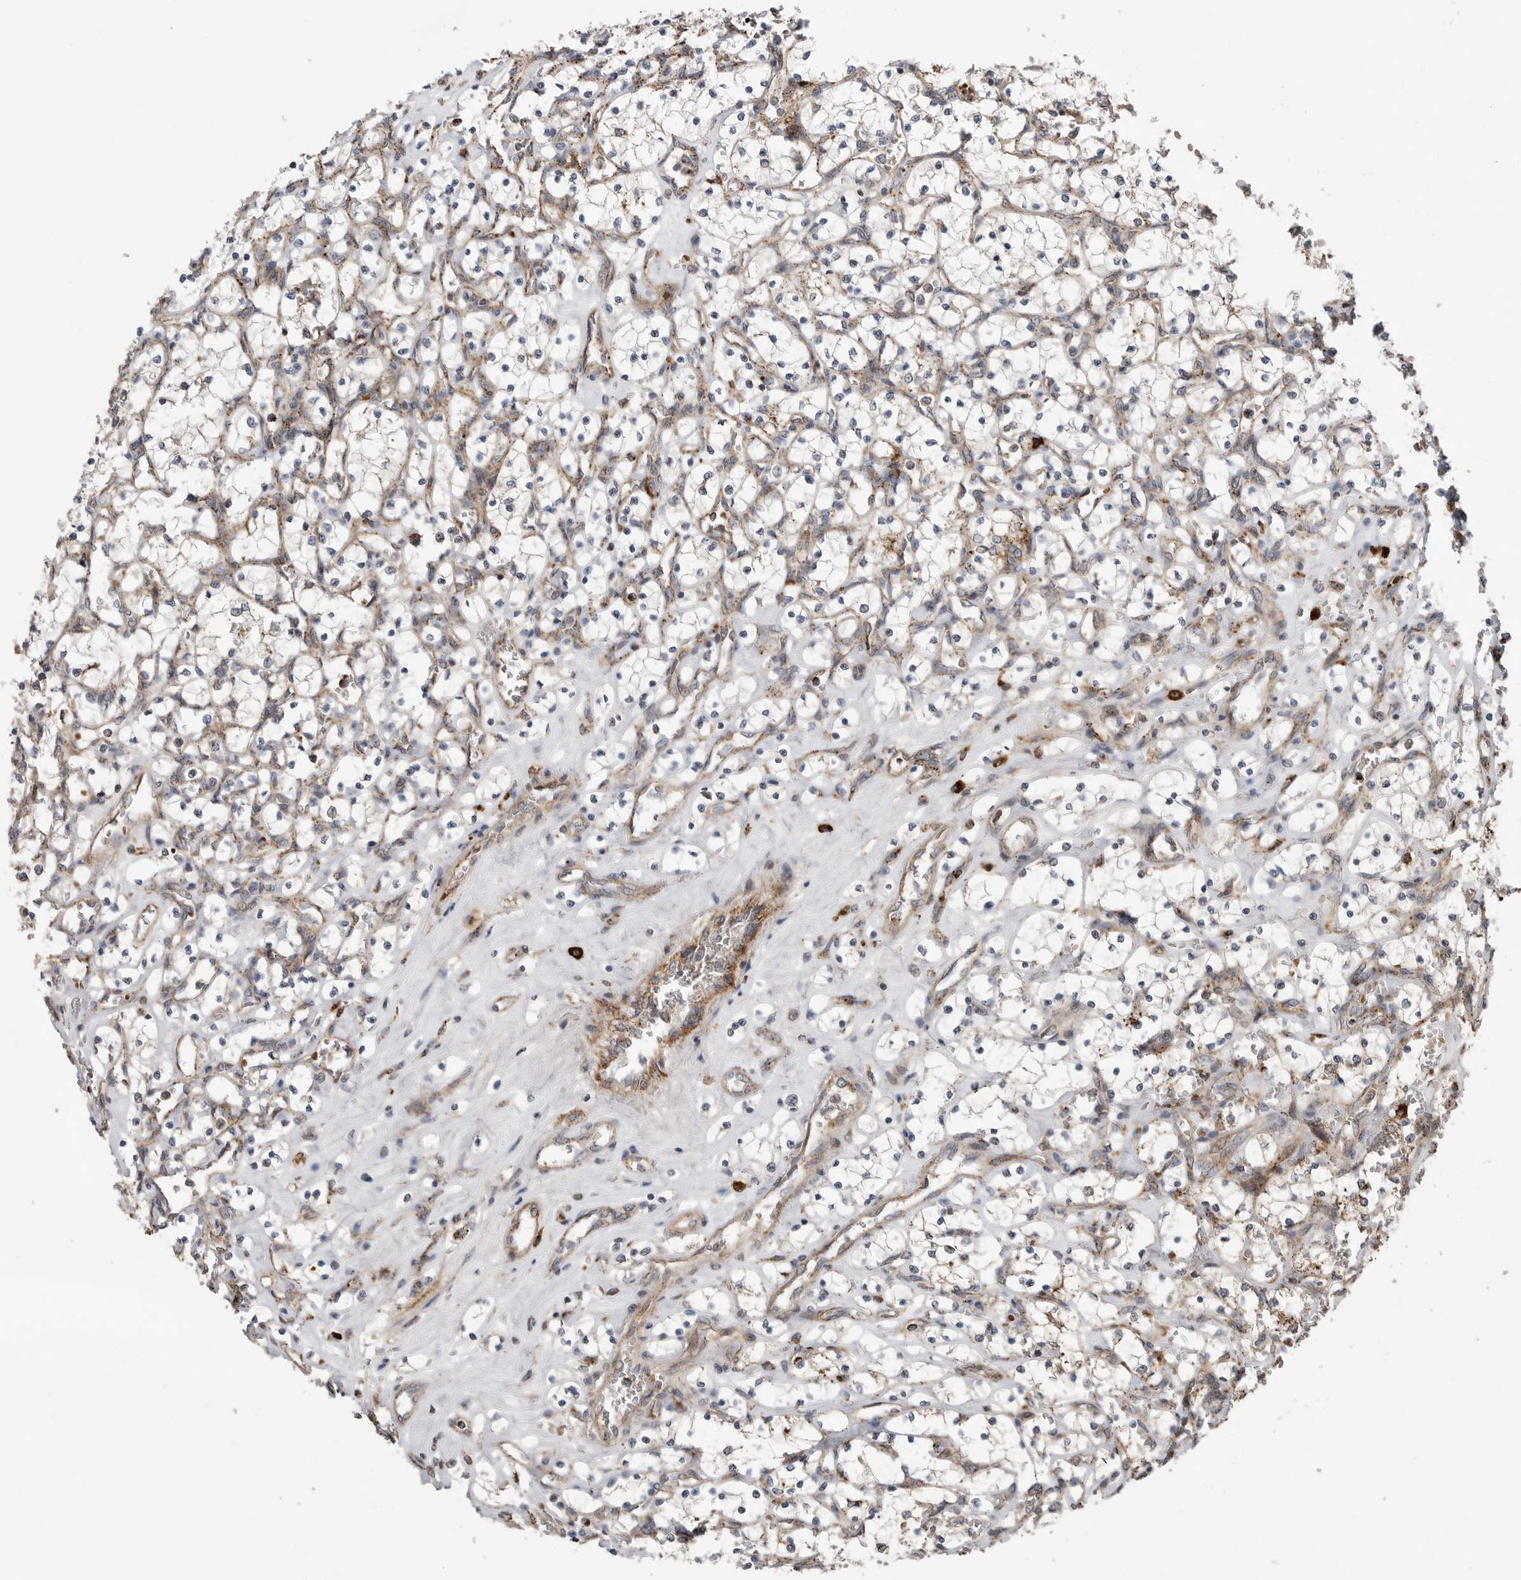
{"staining": {"intensity": "moderate", "quantity": ">75%", "location": "cytoplasmic/membranous"}, "tissue": "renal cancer", "cell_type": "Tumor cells", "image_type": "cancer", "snomed": [{"axis": "morphology", "description": "Adenocarcinoma, NOS"}, {"axis": "topography", "description": "Kidney"}], "caption": "Human renal cancer stained with a brown dye reveals moderate cytoplasmic/membranous positive positivity in about >75% of tumor cells.", "gene": "GALNS", "patient": {"sex": "female", "age": 69}}